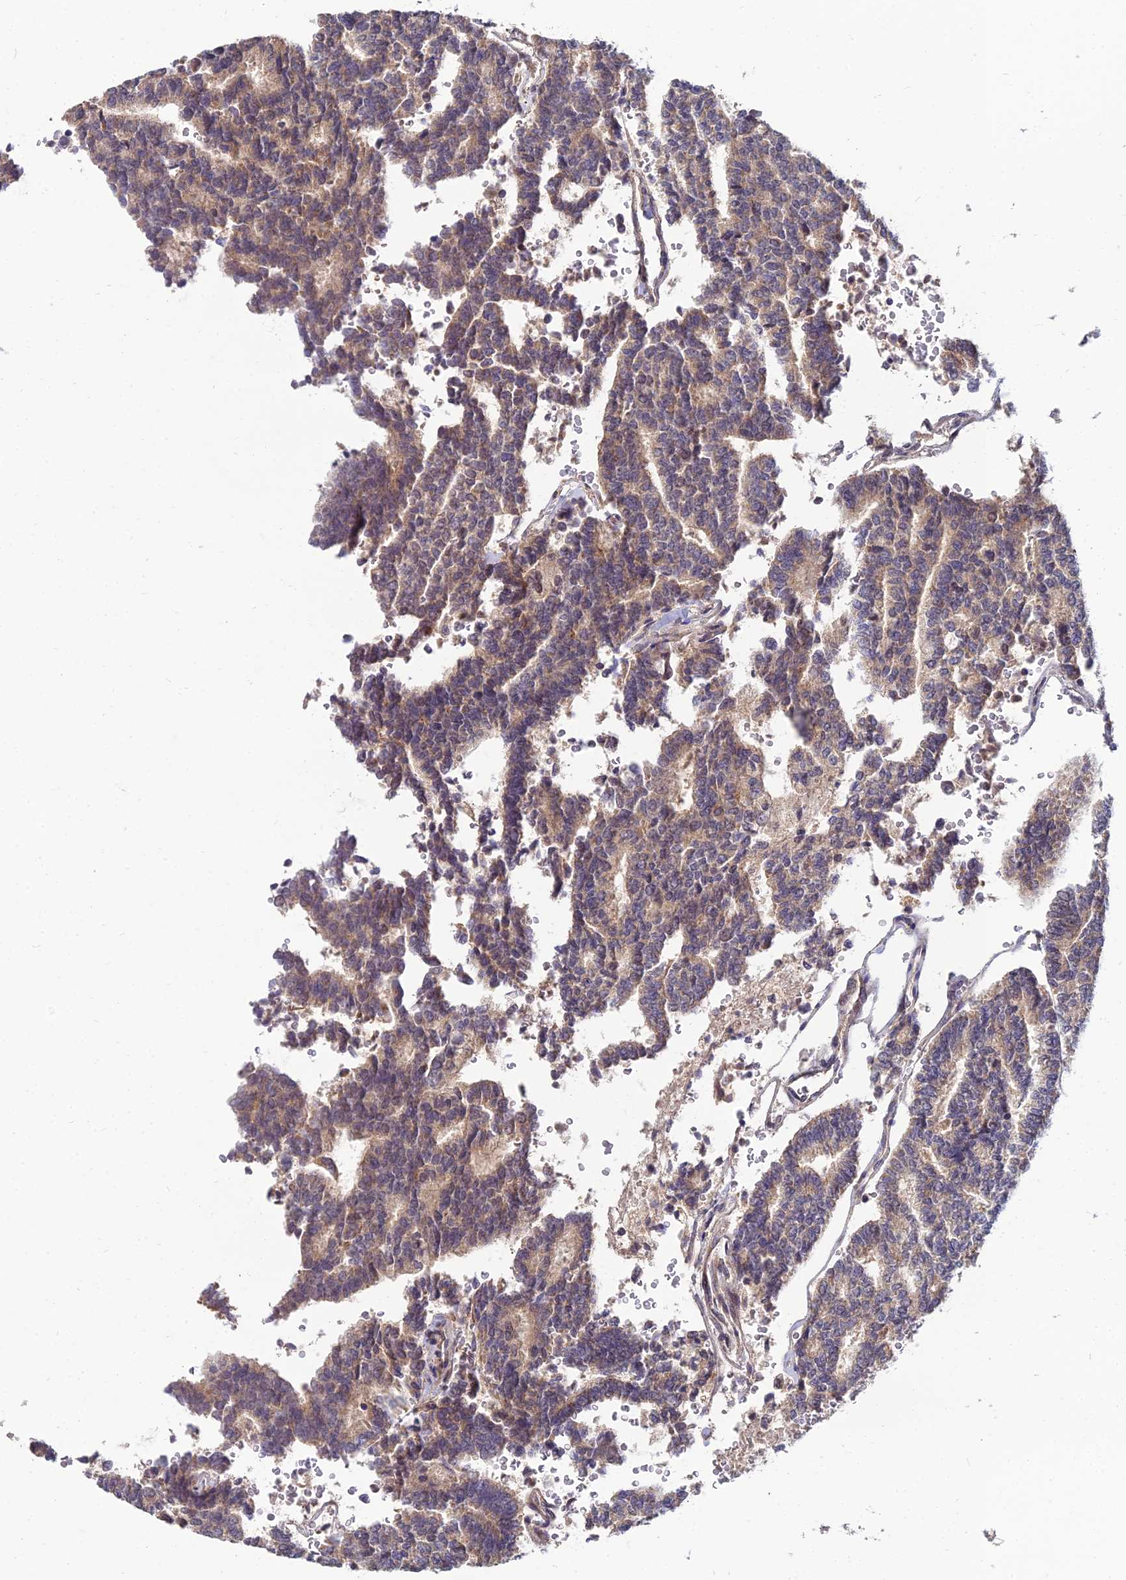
{"staining": {"intensity": "weak", "quantity": ">75%", "location": "cytoplasmic/membranous"}, "tissue": "thyroid cancer", "cell_type": "Tumor cells", "image_type": "cancer", "snomed": [{"axis": "morphology", "description": "Papillary adenocarcinoma, NOS"}, {"axis": "topography", "description": "Thyroid gland"}], "caption": "Brown immunohistochemical staining in thyroid cancer exhibits weak cytoplasmic/membranous expression in about >75% of tumor cells.", "gene": "NPY", "patient": {"sex": "female", "age": 35}}